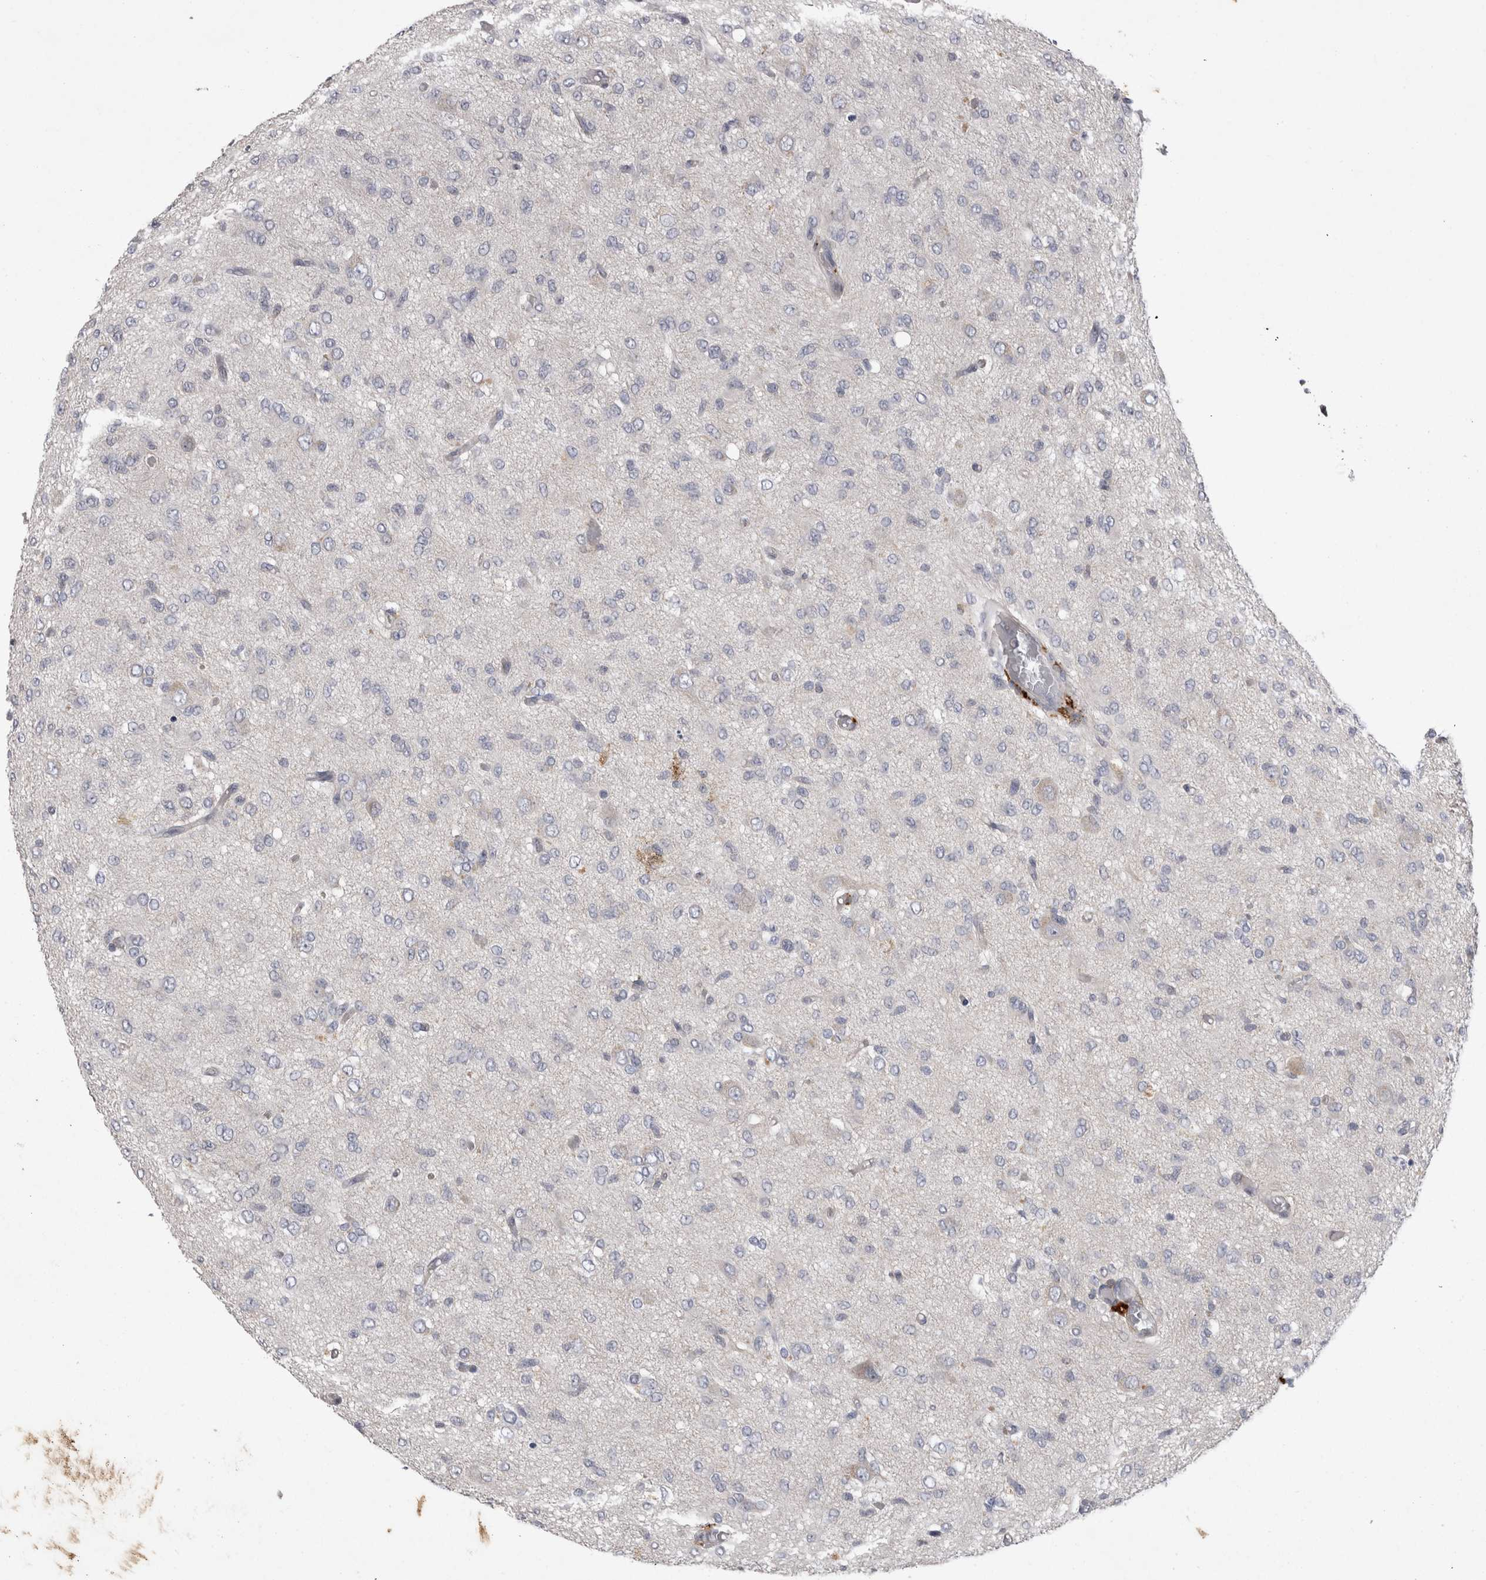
{"staining": {"intensity": "negative", "quantity": "none", "location": "none"}, "tissue": "glioma", "cell_type": "Tumor cells", "image_type": "cancer", "snomed": [{"axis": "morphology", "description": "Glioma, malignant, High grade"}, {"axis": "topography", "description": "Brain"}], "caption": "Tumor cells show no significant staining in malignant glioma (high-grade).", "gene": "CTBS", "patient": {"sex": "female", "age": 59}}